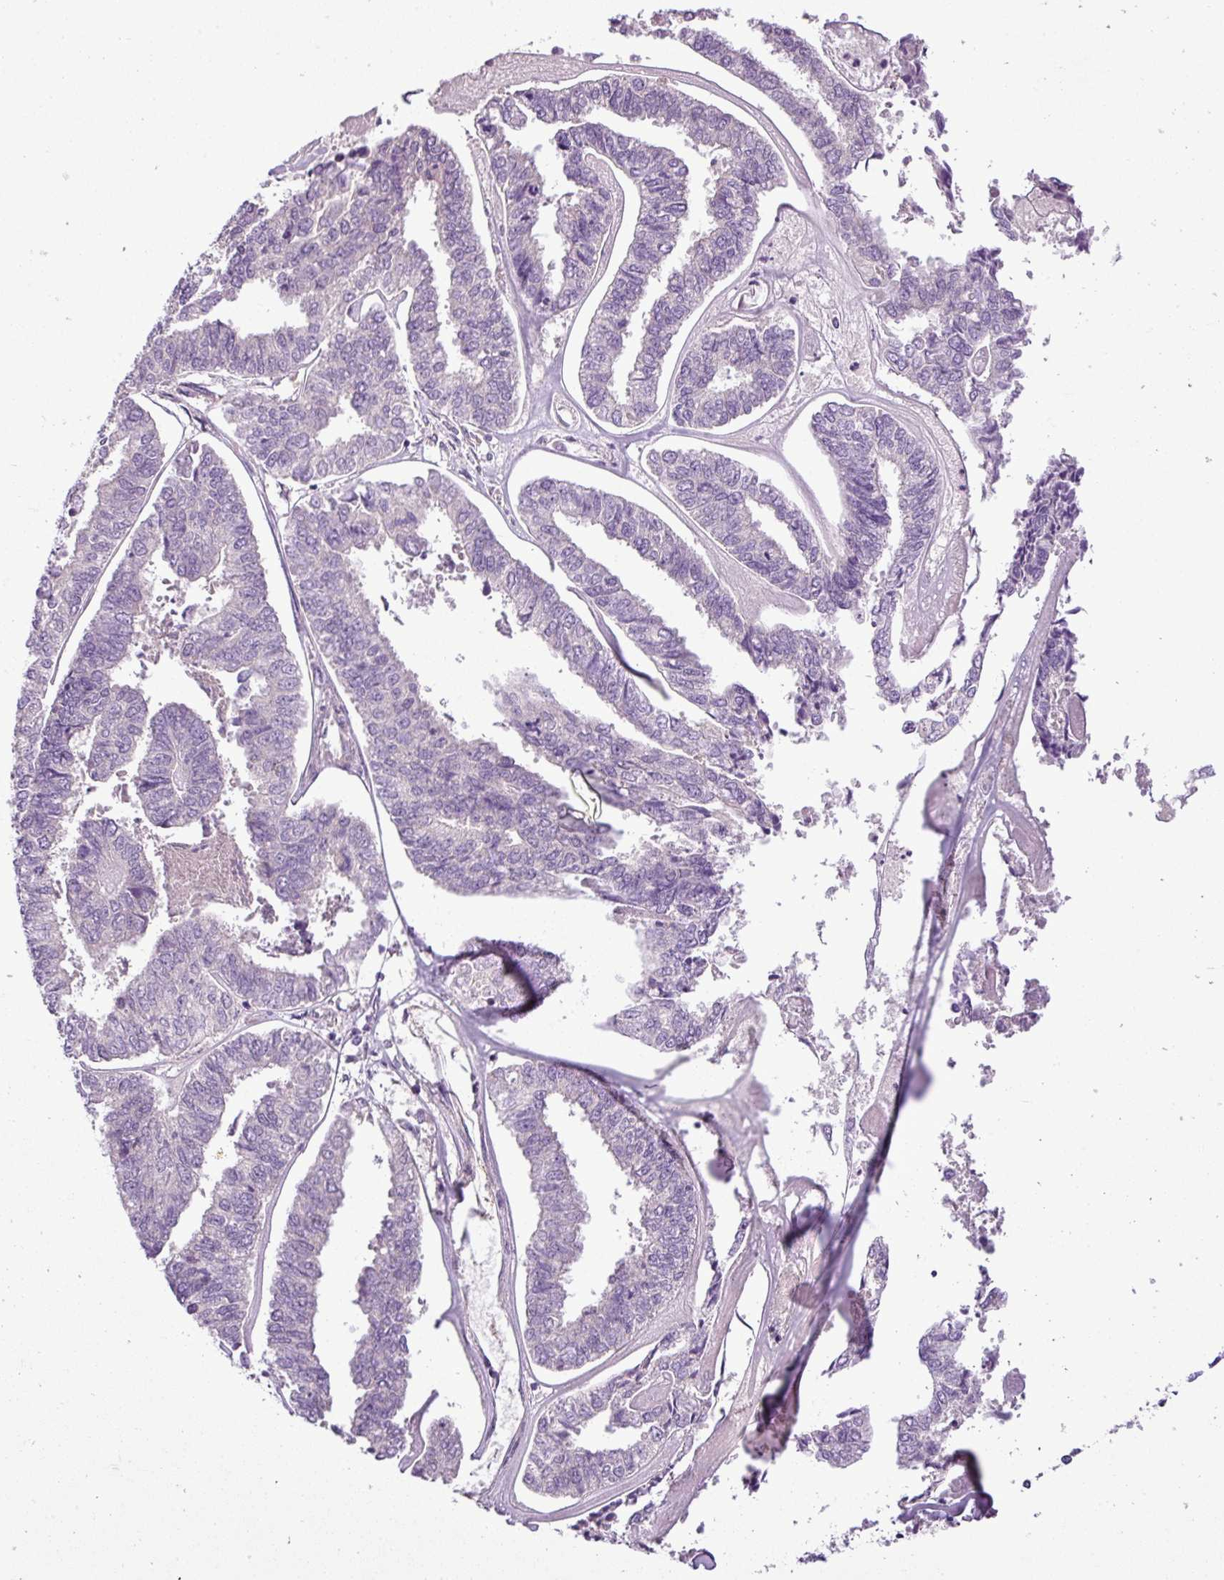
{"staining": {"intensity": "negative", "quantity": "none", "location": "none"}, "tissue": "endometrial cancer", "cell_type": "Tumor cells", "image_type": "cancer", "snomed": [{"axis": "morphology", "description": "Adenocarcinoma, NOS"}, {"axis": "topography", "description": "Endometrium"}], "caption": "This is an immunohistochemistry photomicrograph of endometrial cancer (adenocarcinoma). There is no staining in tumor cells.", "gene": "MOCS3", "patient": {"sex": "female", "age": 73}}